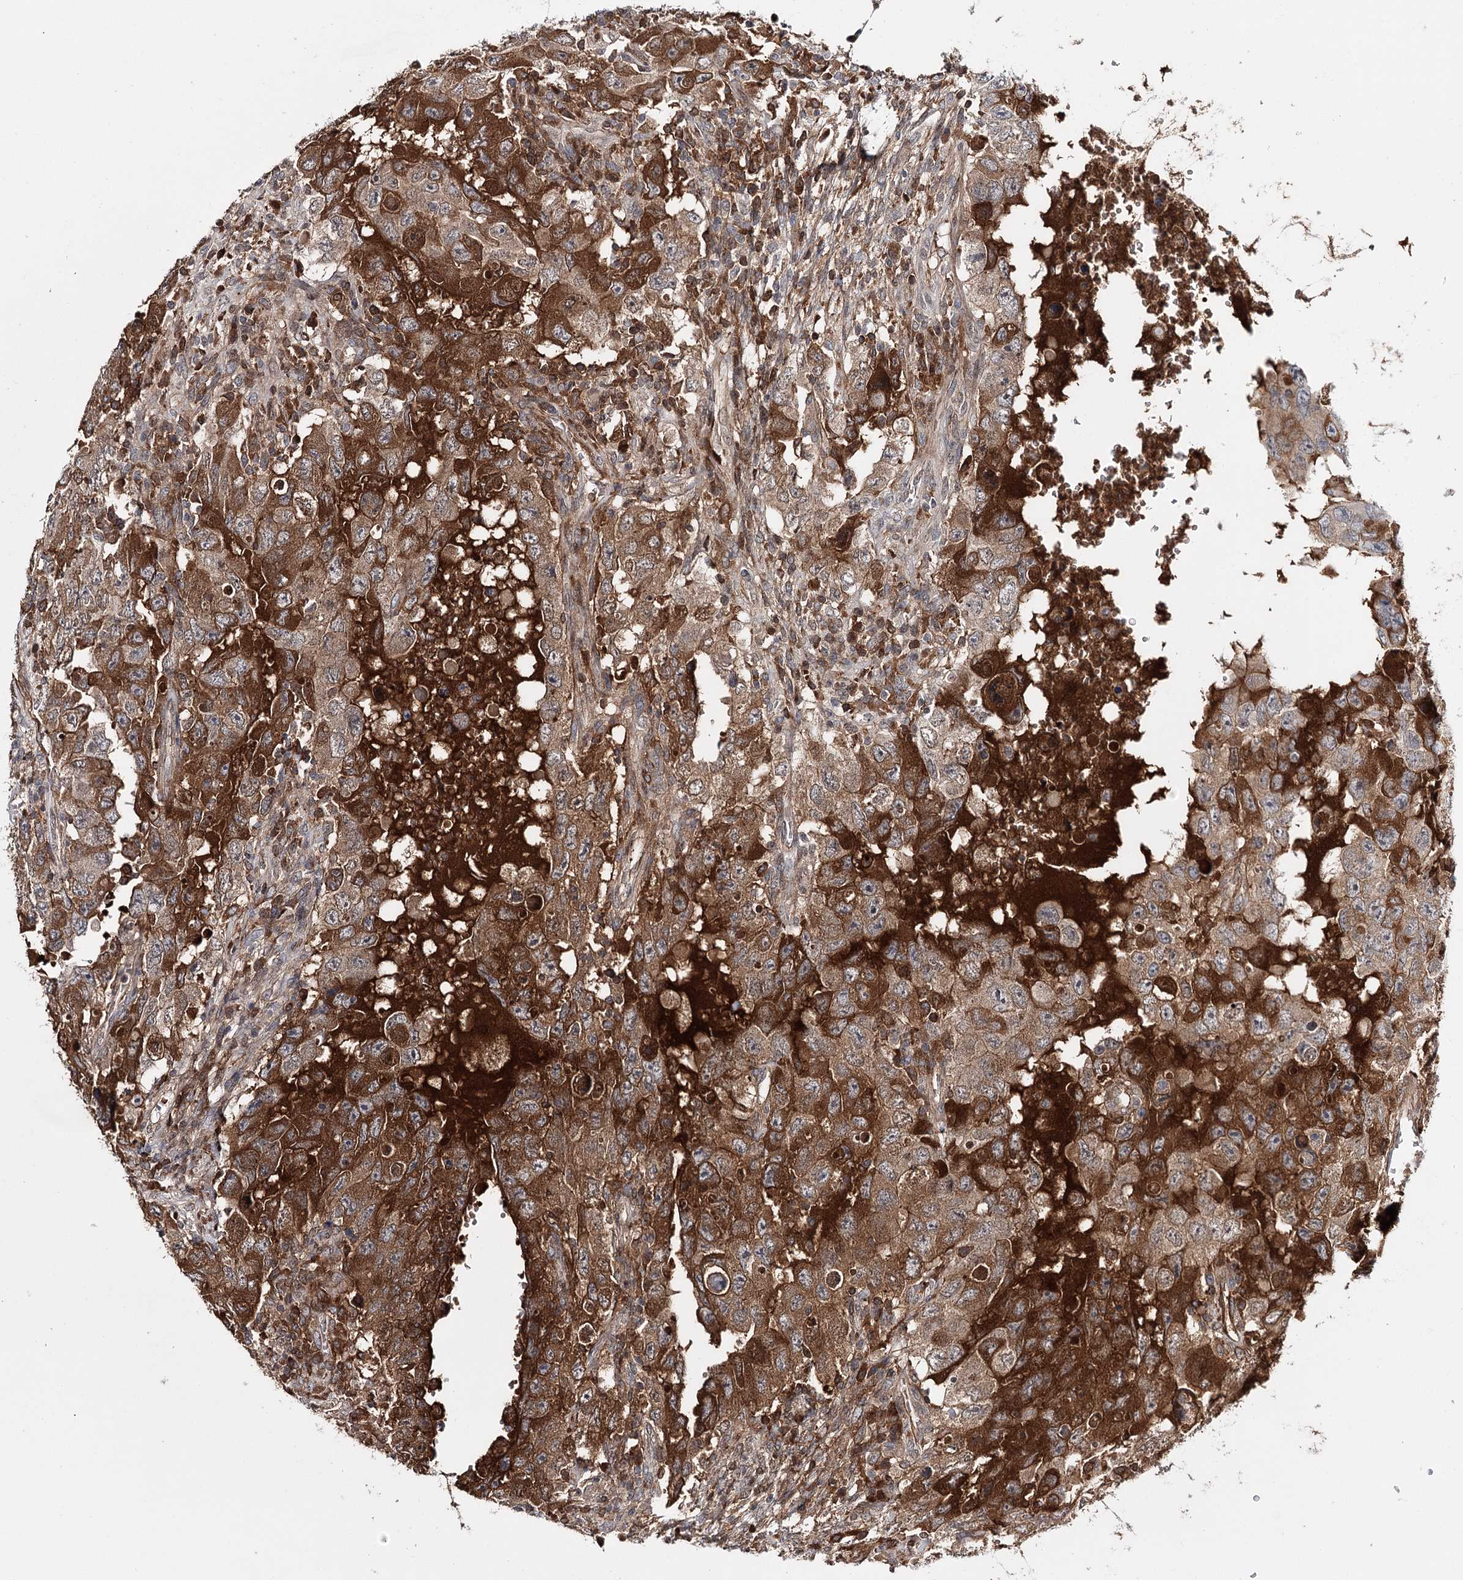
{"staining": {"intensity": "moderate", "quantity": ">75%", "location": "cytoplasmic/membranous"}, "tissue": "testis cancer", "cell_type": "Tumor cells", "image_type": "cancer", "snomed": [{"axis": "morphology", "description": "Carcinoma, Embryonal, NOS"}, {"axis": "topography", "description": "Testis"}], "caption": "Immunohistochemical staining of embryonal carcinoma (testis) exhibits medium levels of moderate cytoplasmic/membranous positivity in approximately >75% of tumor cells.", "gene": "PKP4", "patient": {"sex": "male", "age": 26}}